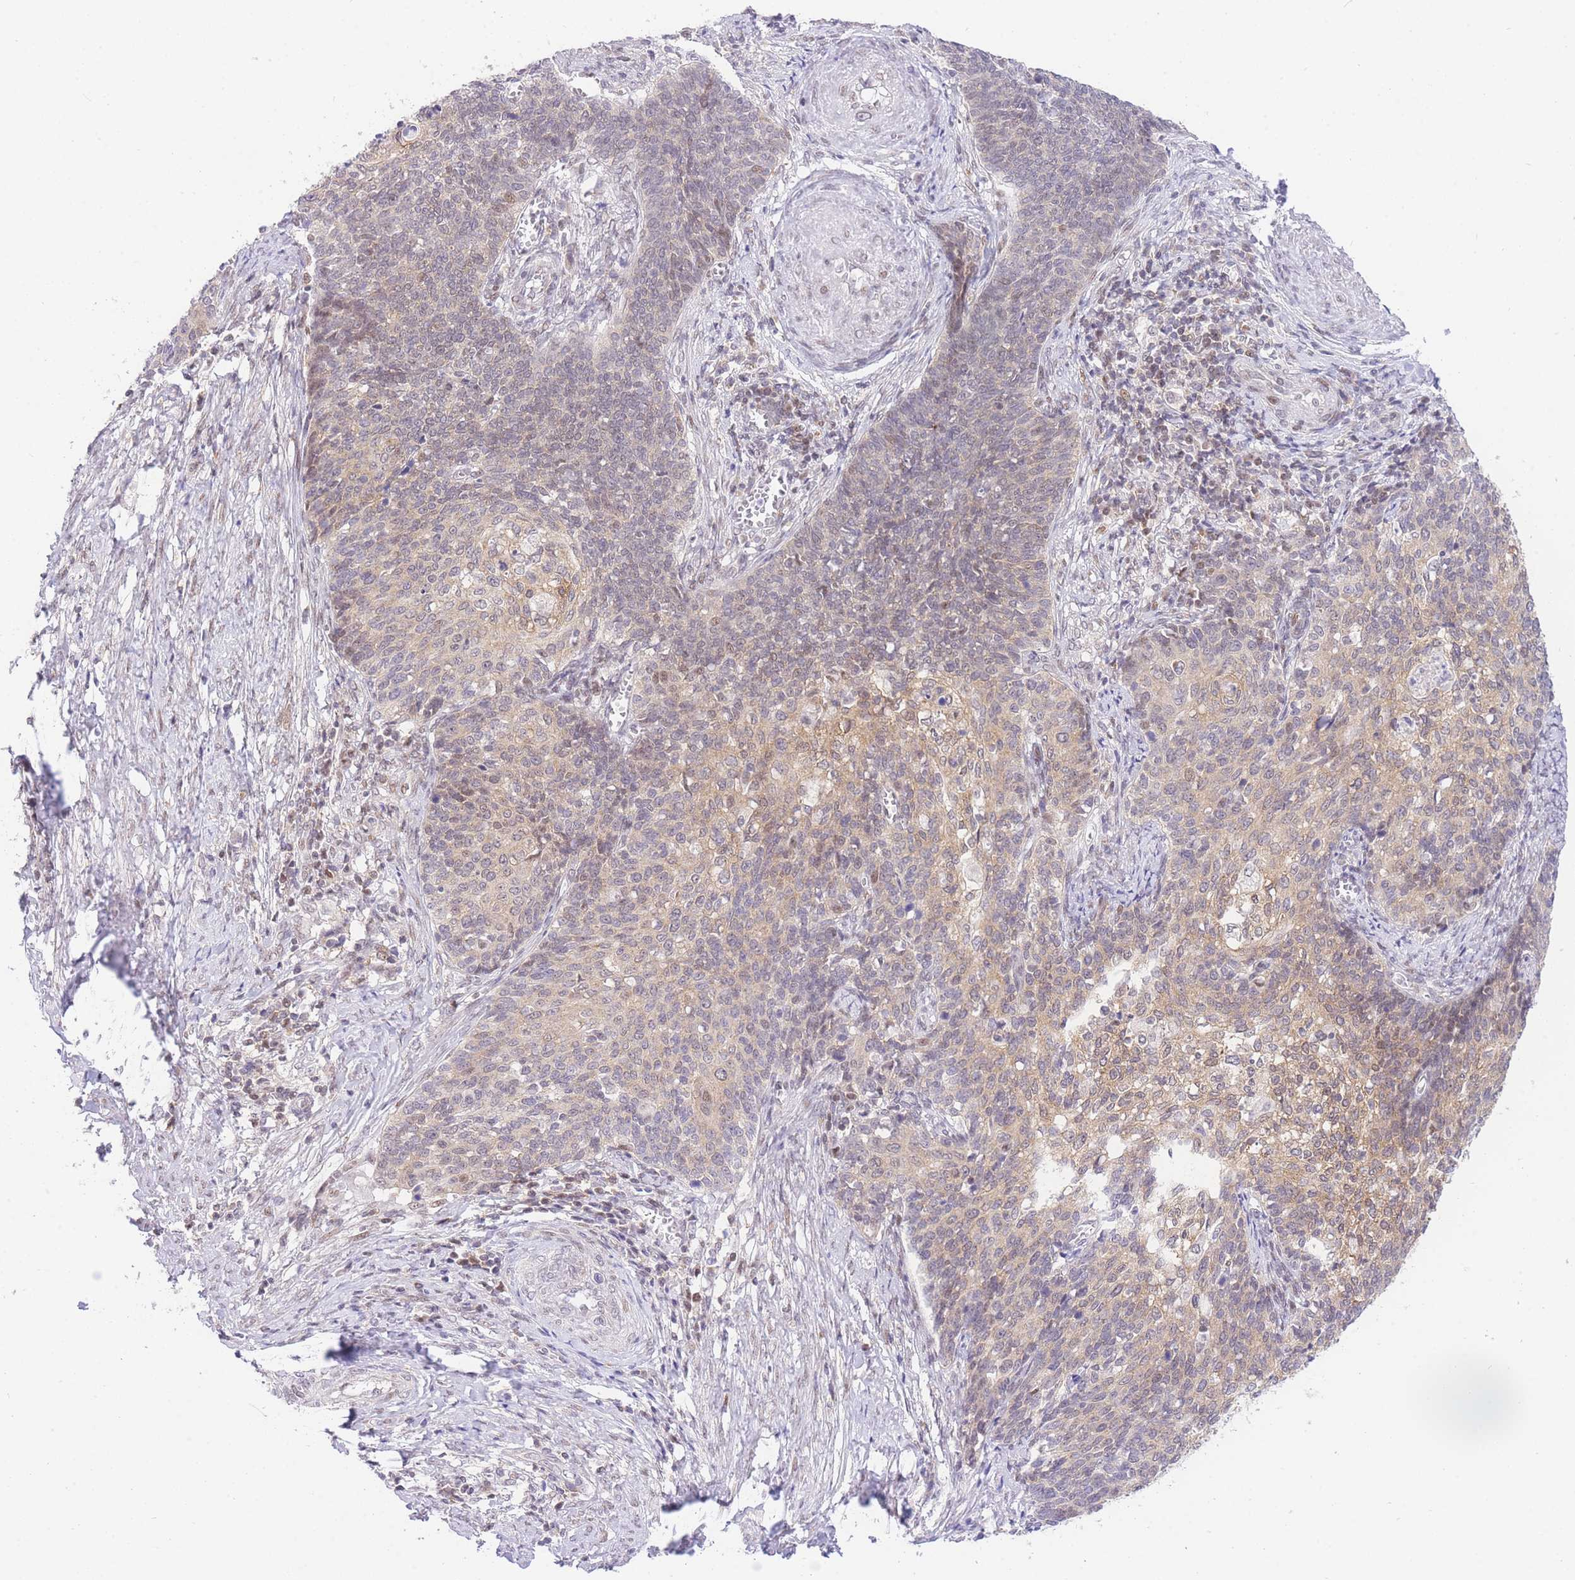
{"staining": {"intensity": "negative", "quantity": "none", "location": "none"}, "tissue": "cervical cancer", "cell_type": "Tumor cells", "image_type": "cancer", "snomed": [{"axis": "morphology", "description": "Squamous cell carcinoma, NOS"}, {"axis": "topography", "description": "Cervix"}], "caption": "DAB immunohistochemical staining of squamous cell carcinoma (cervical) exhibits no significant expression in tumor cells.", "gene": "STK39", "patient": {"sex": "female", "age": 39}}